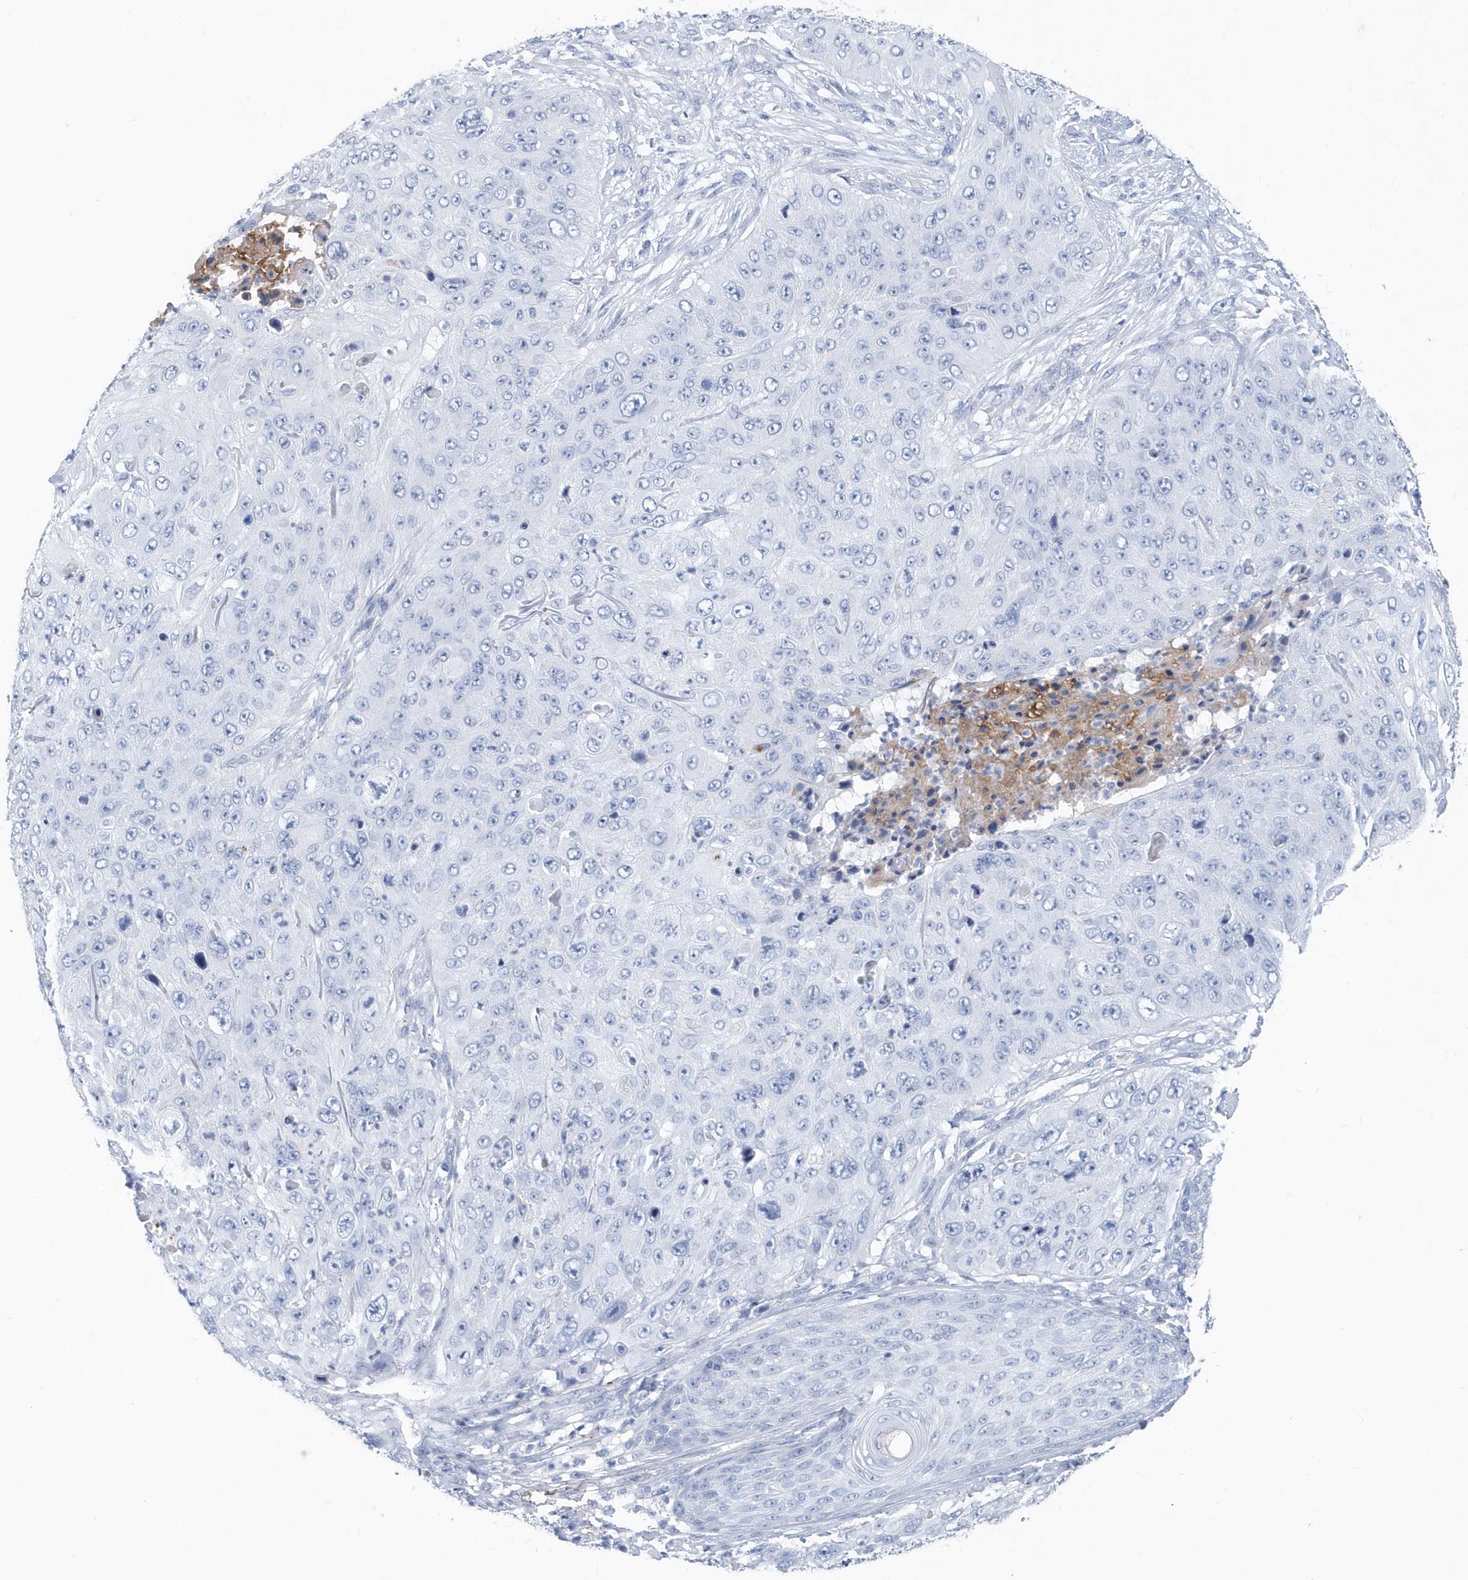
{"staining": {"intensity": "negative", "quantity": "none", "location": "none"}, "tissue": "skin cancer", "cell_type": "Tumor cells", "image_type": "cancer", "snomed": [{"axis": "morphology", "description": "Squamous cell carcinoma, NOS"}, {"axis": "topography", "description": "Skin"}], "caption": "A high-resolution micrograph shows IHC staining of skin cancer (squamous cell carcinoma), which exhibits no significant positivity in tumor cells.", "gene": "JCHAIN", "patient": {"sex": "female", "age": 80}}